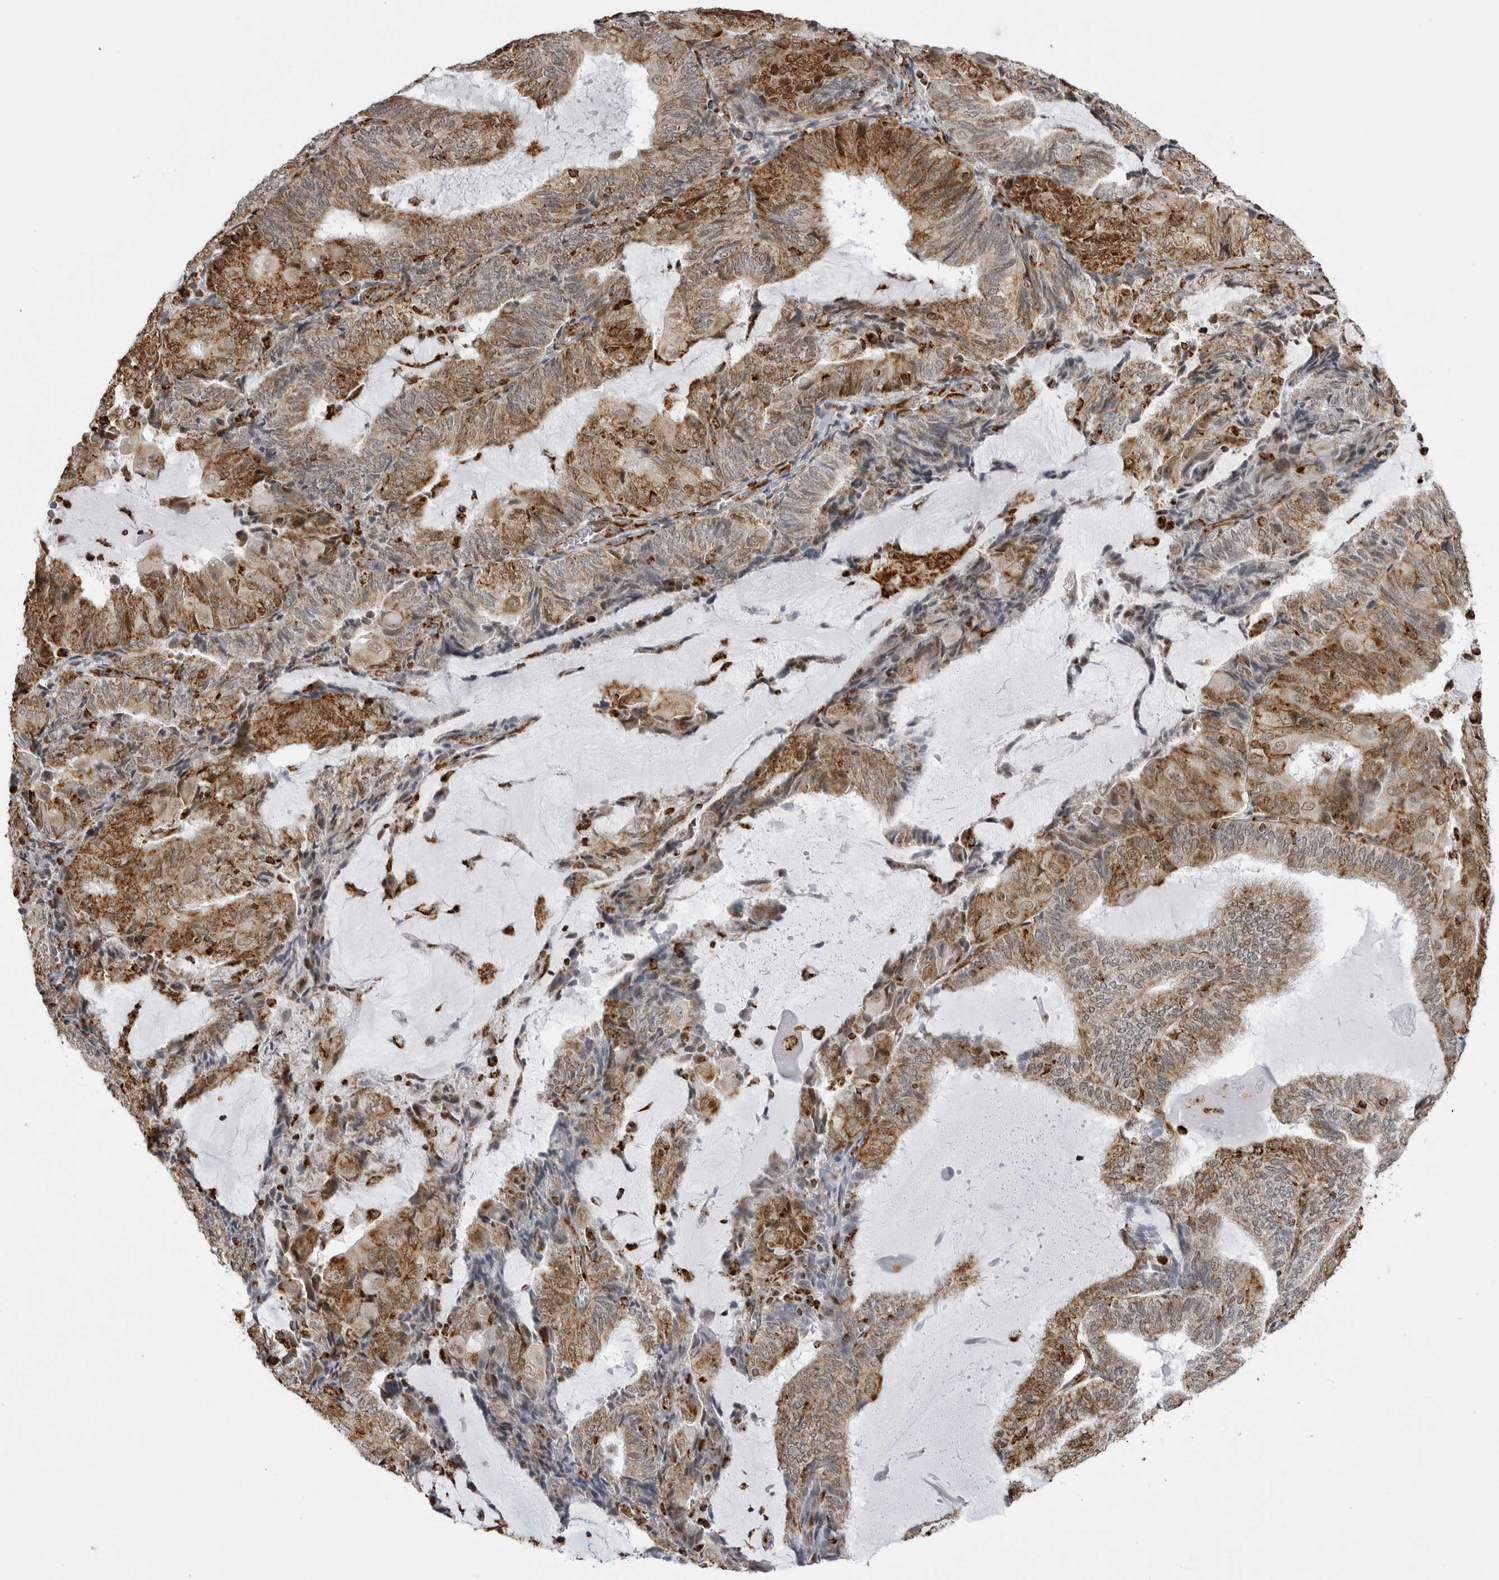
{"staining": {"intensity": "moderate", "quantity": ">75%", "location": "cytoplasmic/membranous"}, "tissue": "endometrial cancer", "cell_type": "Tumor cells", "image_type": "cancer", "snomed": [{"axis": "morphology", "description": "Adenocarcinoma, NOS"}, {"axis": "topography", "description": "Endometrium"}], "caption": "Immunohistochemistry micrograph of endometrial cancer stained for a protein (brown), which demonstrates medium levels of moderate cytoplasmic/membranous positivity in approximately >75% of tumor cells.", "gene": "COX5A", "patient": {"sex": "female", "age": 81}}